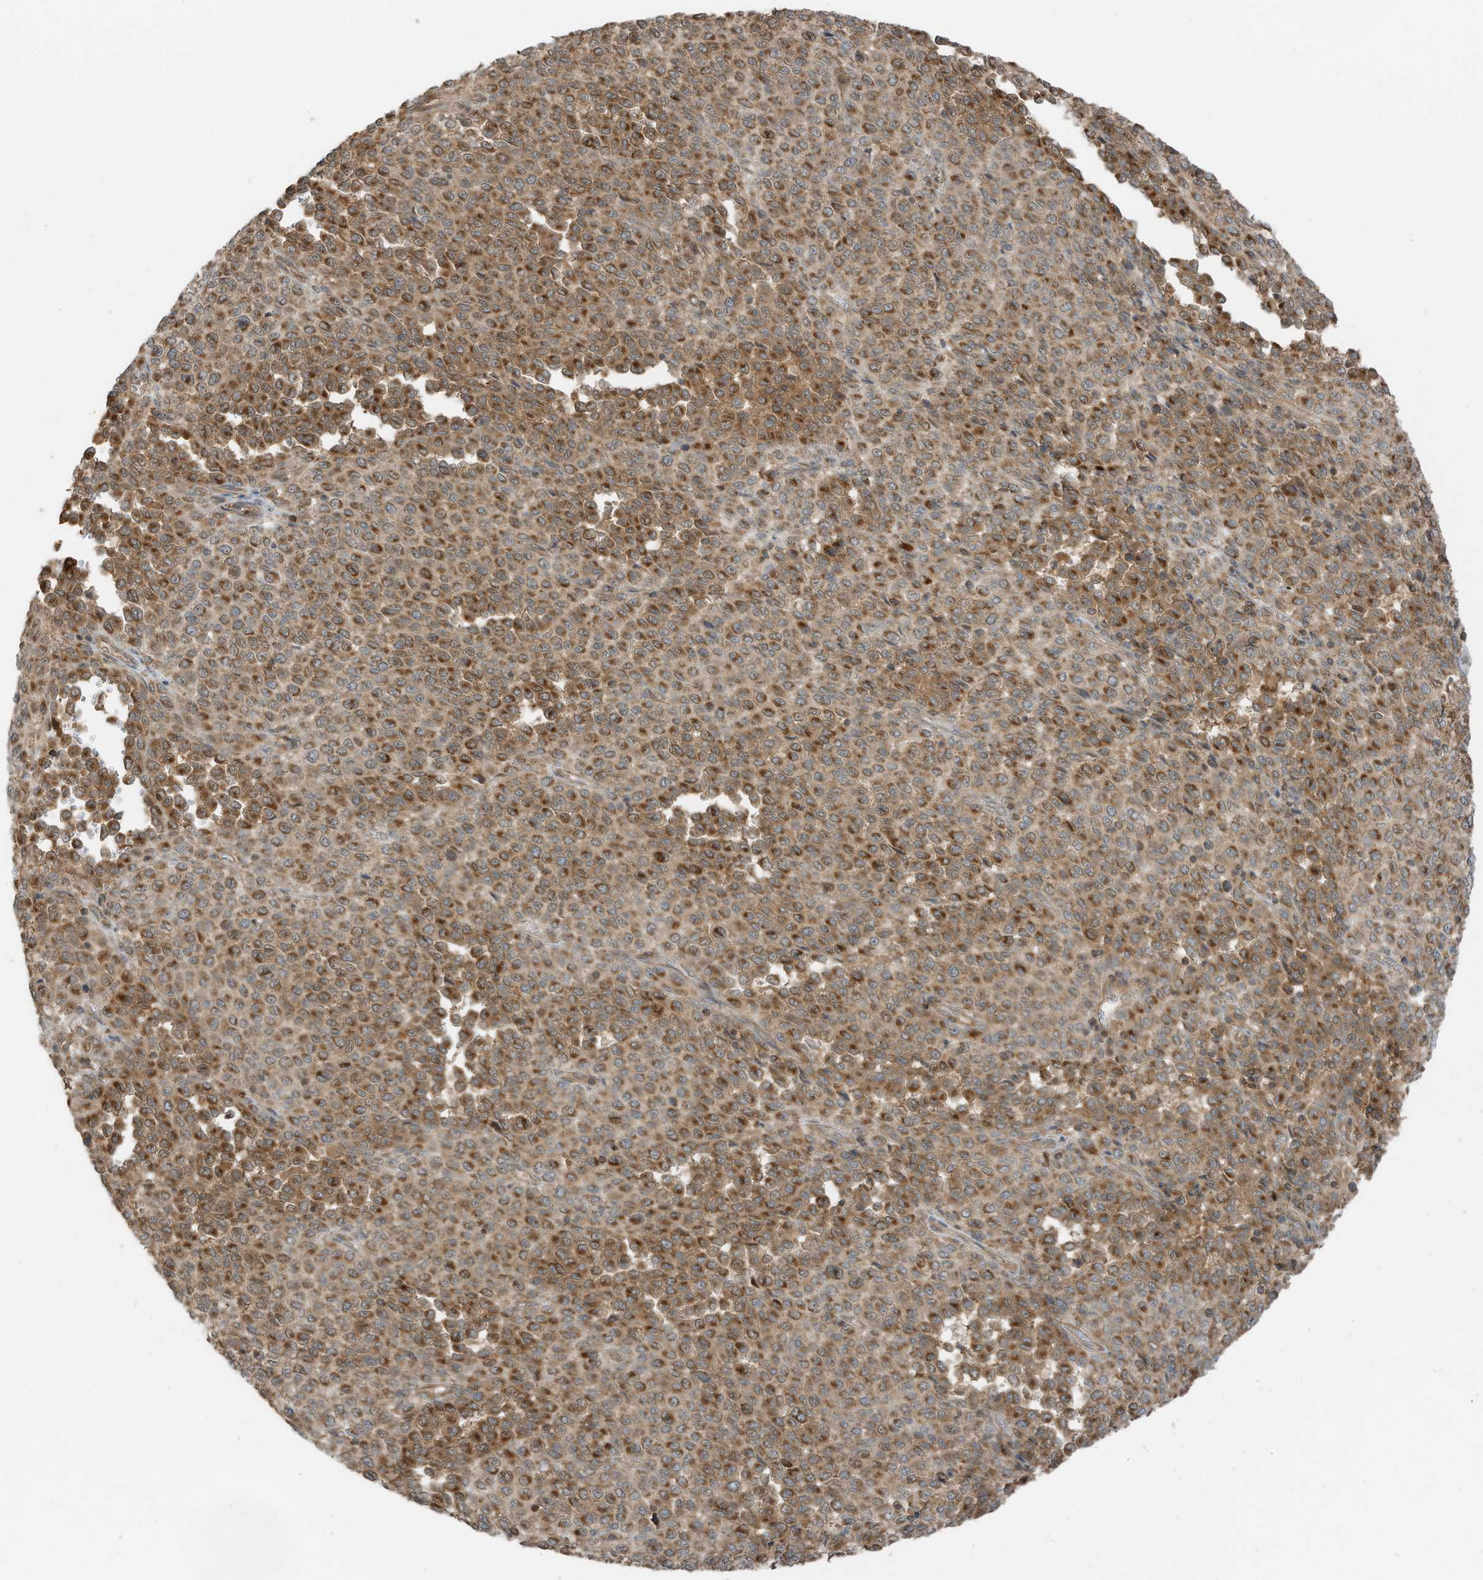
{"staining": {"intensity": "moderate", "quantity": ">75%", "location": "cytoplasmic/membranous"}, "tissue": "melanoma", "cell_type": "Tumor cells", "image_type": "cancer", "snomed": [{"axis": "morphology", "description": "Malignant melanoma, Metastatic site"}, {"axis": "topography", "description": "Pancreas"}], "caption": "Protein analysis of melanoma tissue displays moderate cytoplasmic/membranous staining in about >75% of tumor cells. (IHC, brightfield microscopy, high magnification).", "gene": "SLC25A12", "patient": {"sex": "female", "age": 30}}